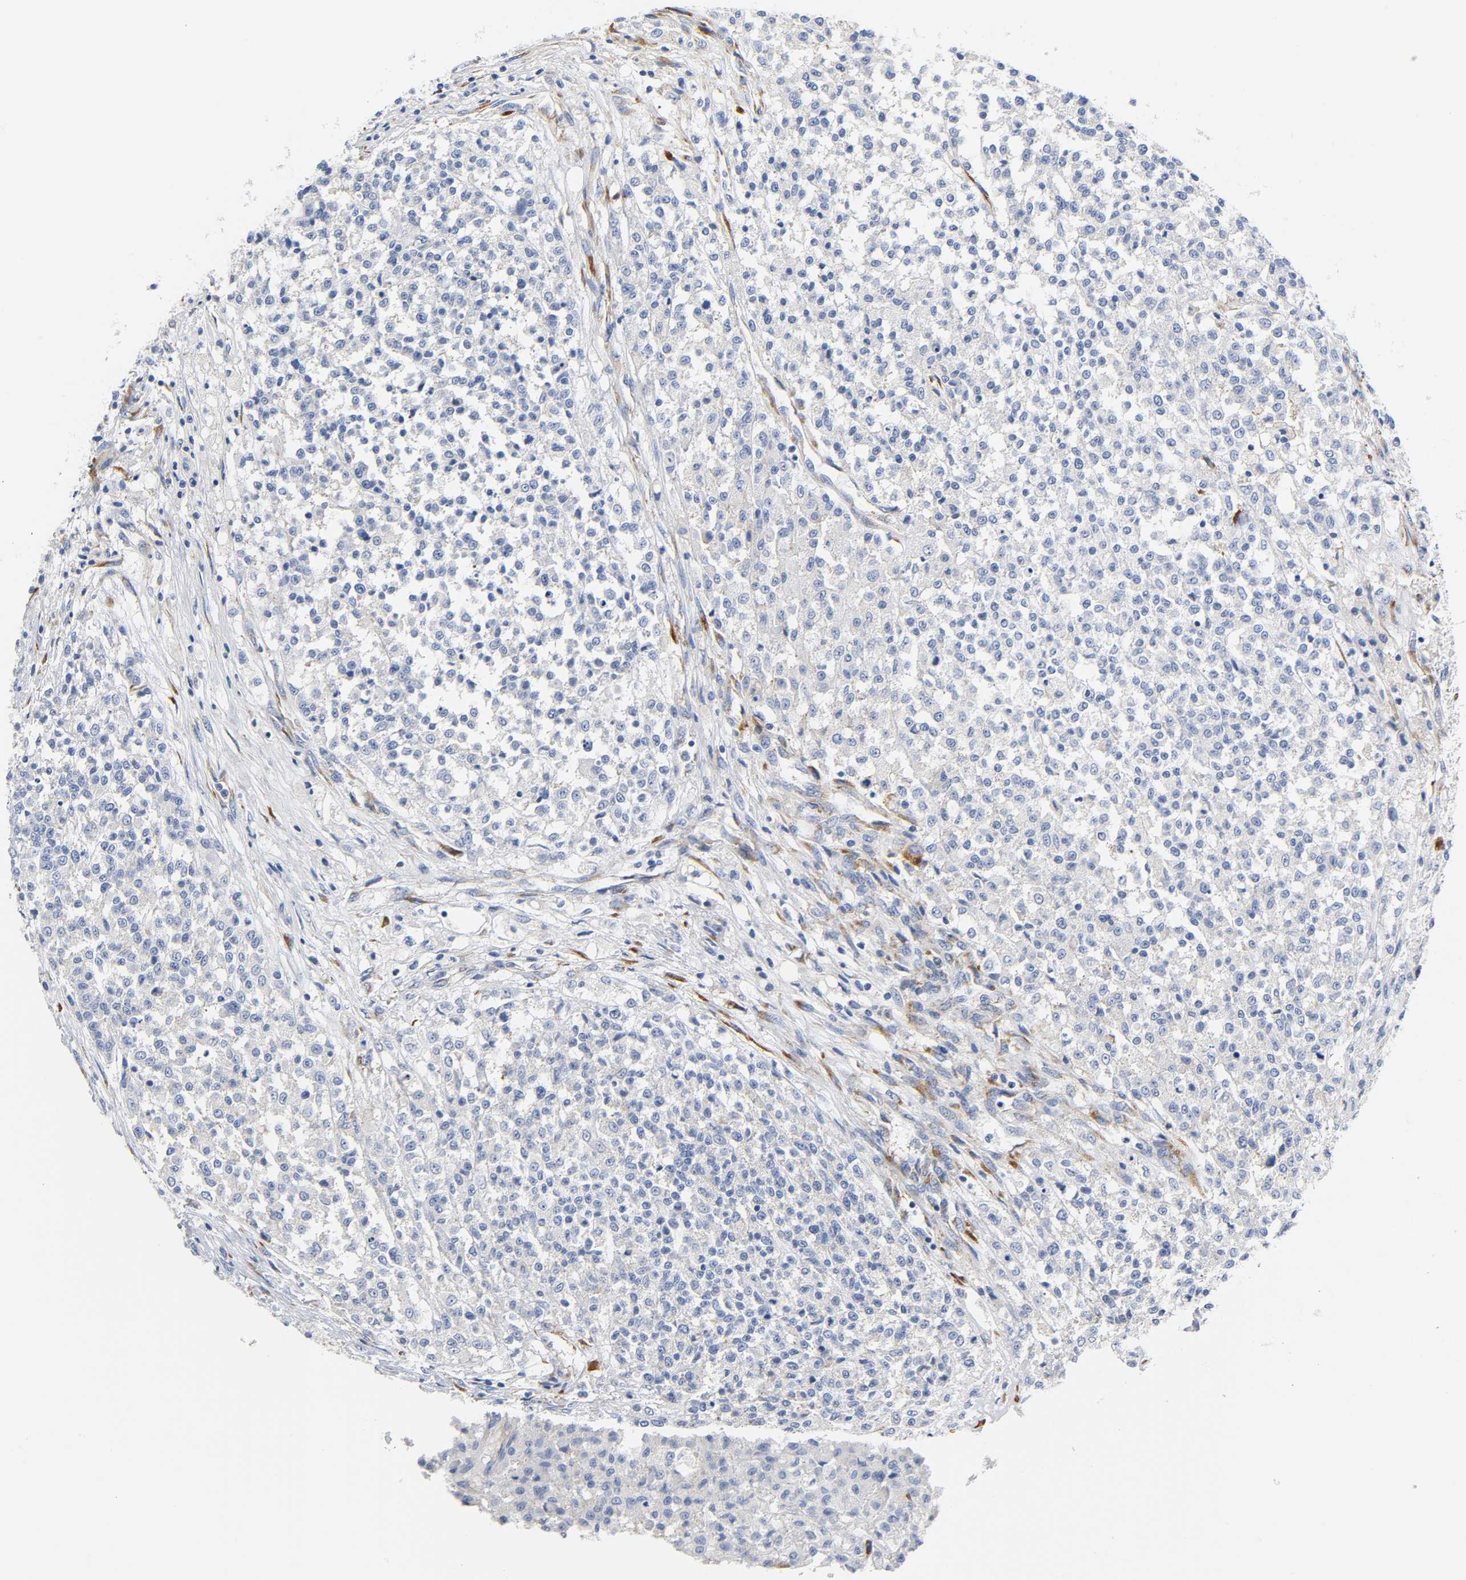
{"staining": {"intensity": "negative", "quantity": "none", "location": "none"}, "tissue": "testis cancer", "cell_type": "Tumor cells", "image_type": "cancer", "snomed": [{"axis": "morphology", "description": "Seminoma, NOS"}, {"axis": "topography", "description": "Testis"}], "caption": "Tumor cells are negative for brown protein staining in seminoma (testis). (Stains: DAB immunohistochemistry (IHC) with hematoxylin counter stain, Microscopy: brightfield microscopy at high magnification).", "gene": "REL", "patient": {"sex": "male", "age": 59}}